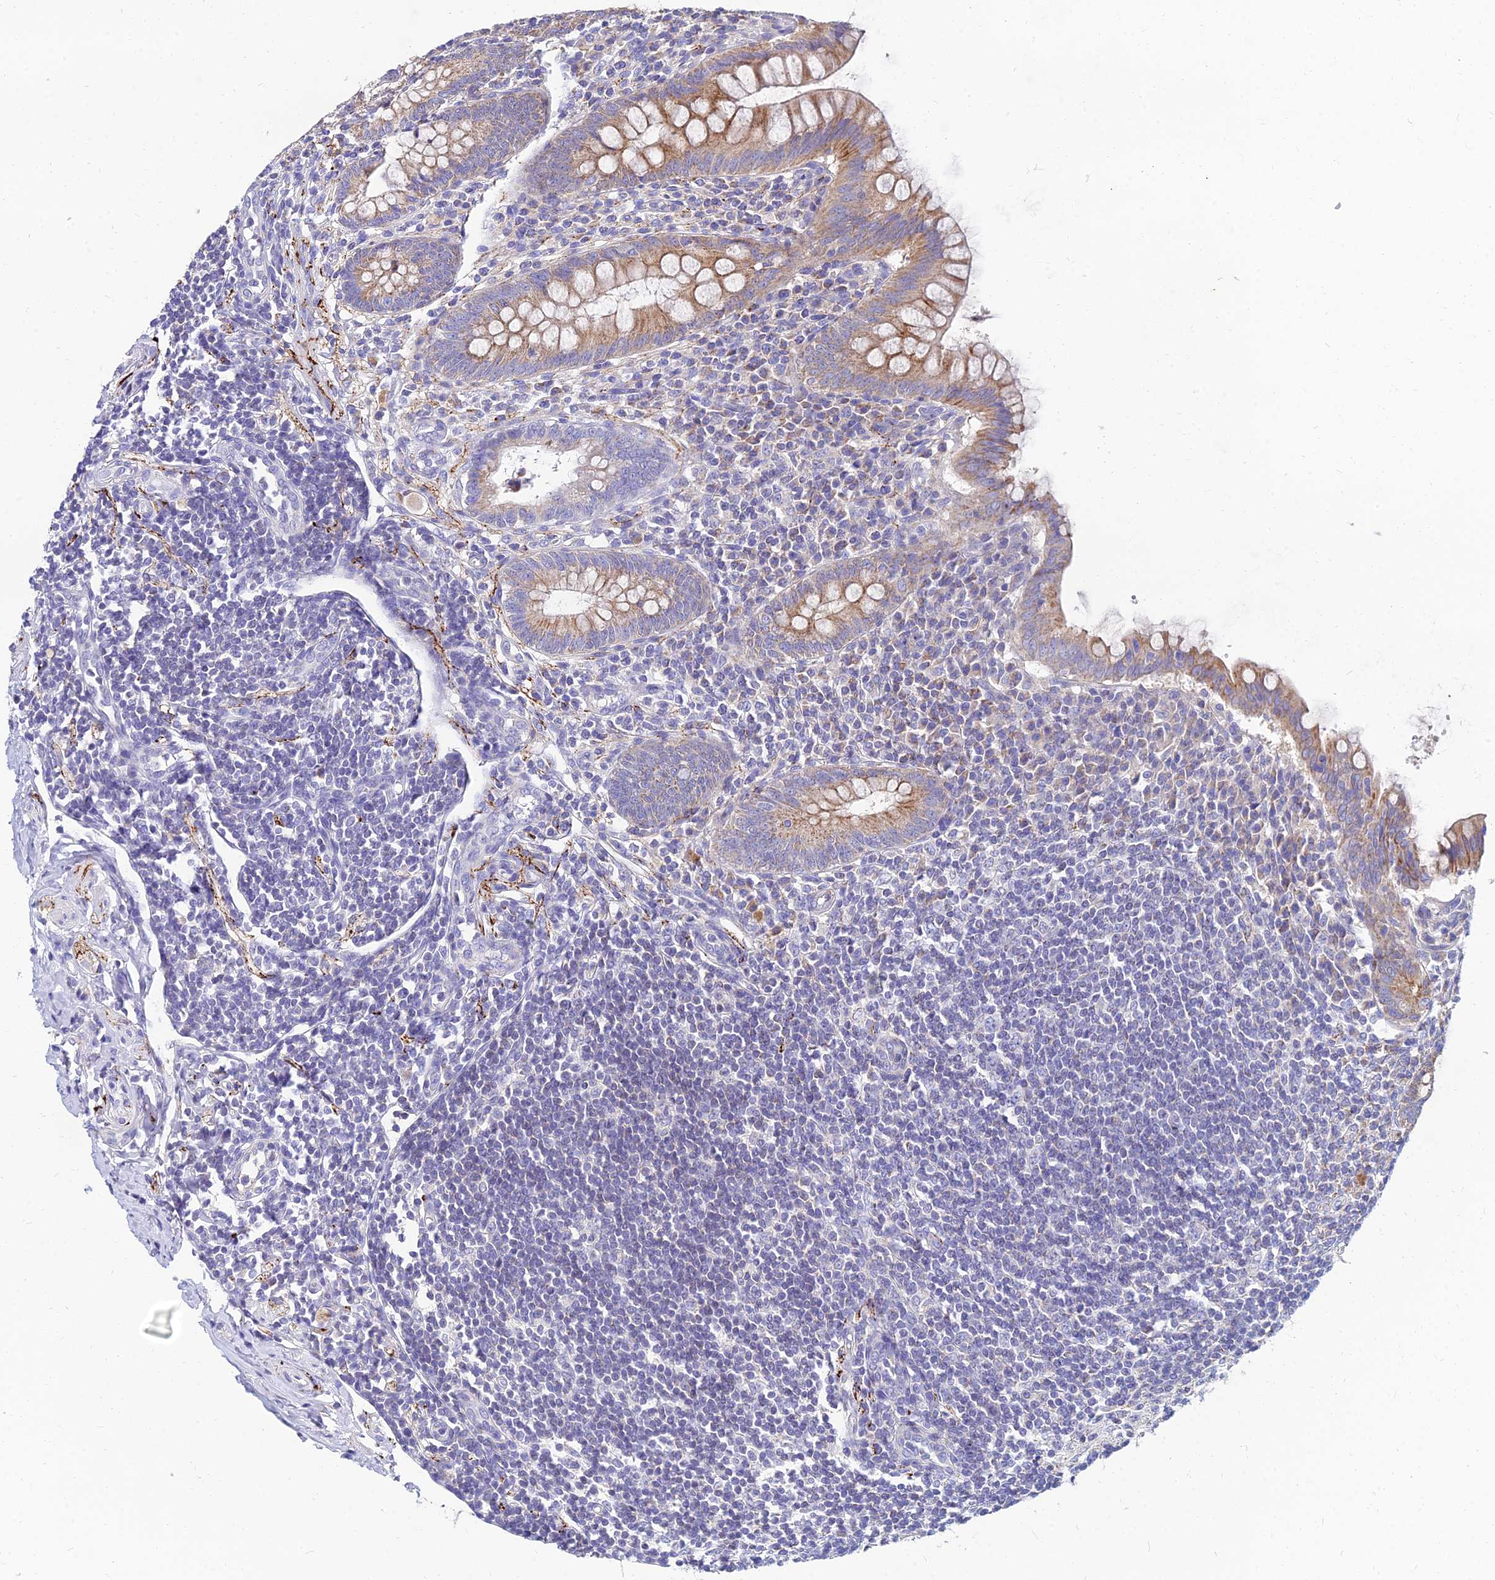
{"staining": {"intensity": "moderate", "quantity": ">75%", "location": "cytoplasmic/membranous"}, "tissue": "appendix", "cell_type": "Glandular cells", "image_type": "normal", "snomed": [{"axis": "morphology", "description": "Normal tissue, NOS"}, {"axis": "topography", "description": "Appendix"}], "caption": "A brown stain highlights moderate cytoplasmic/membranous positivity of a protein in glandular cells of benign appendix.", "gene": "NPY", "patient": {"sex": "female", "age": 33}}